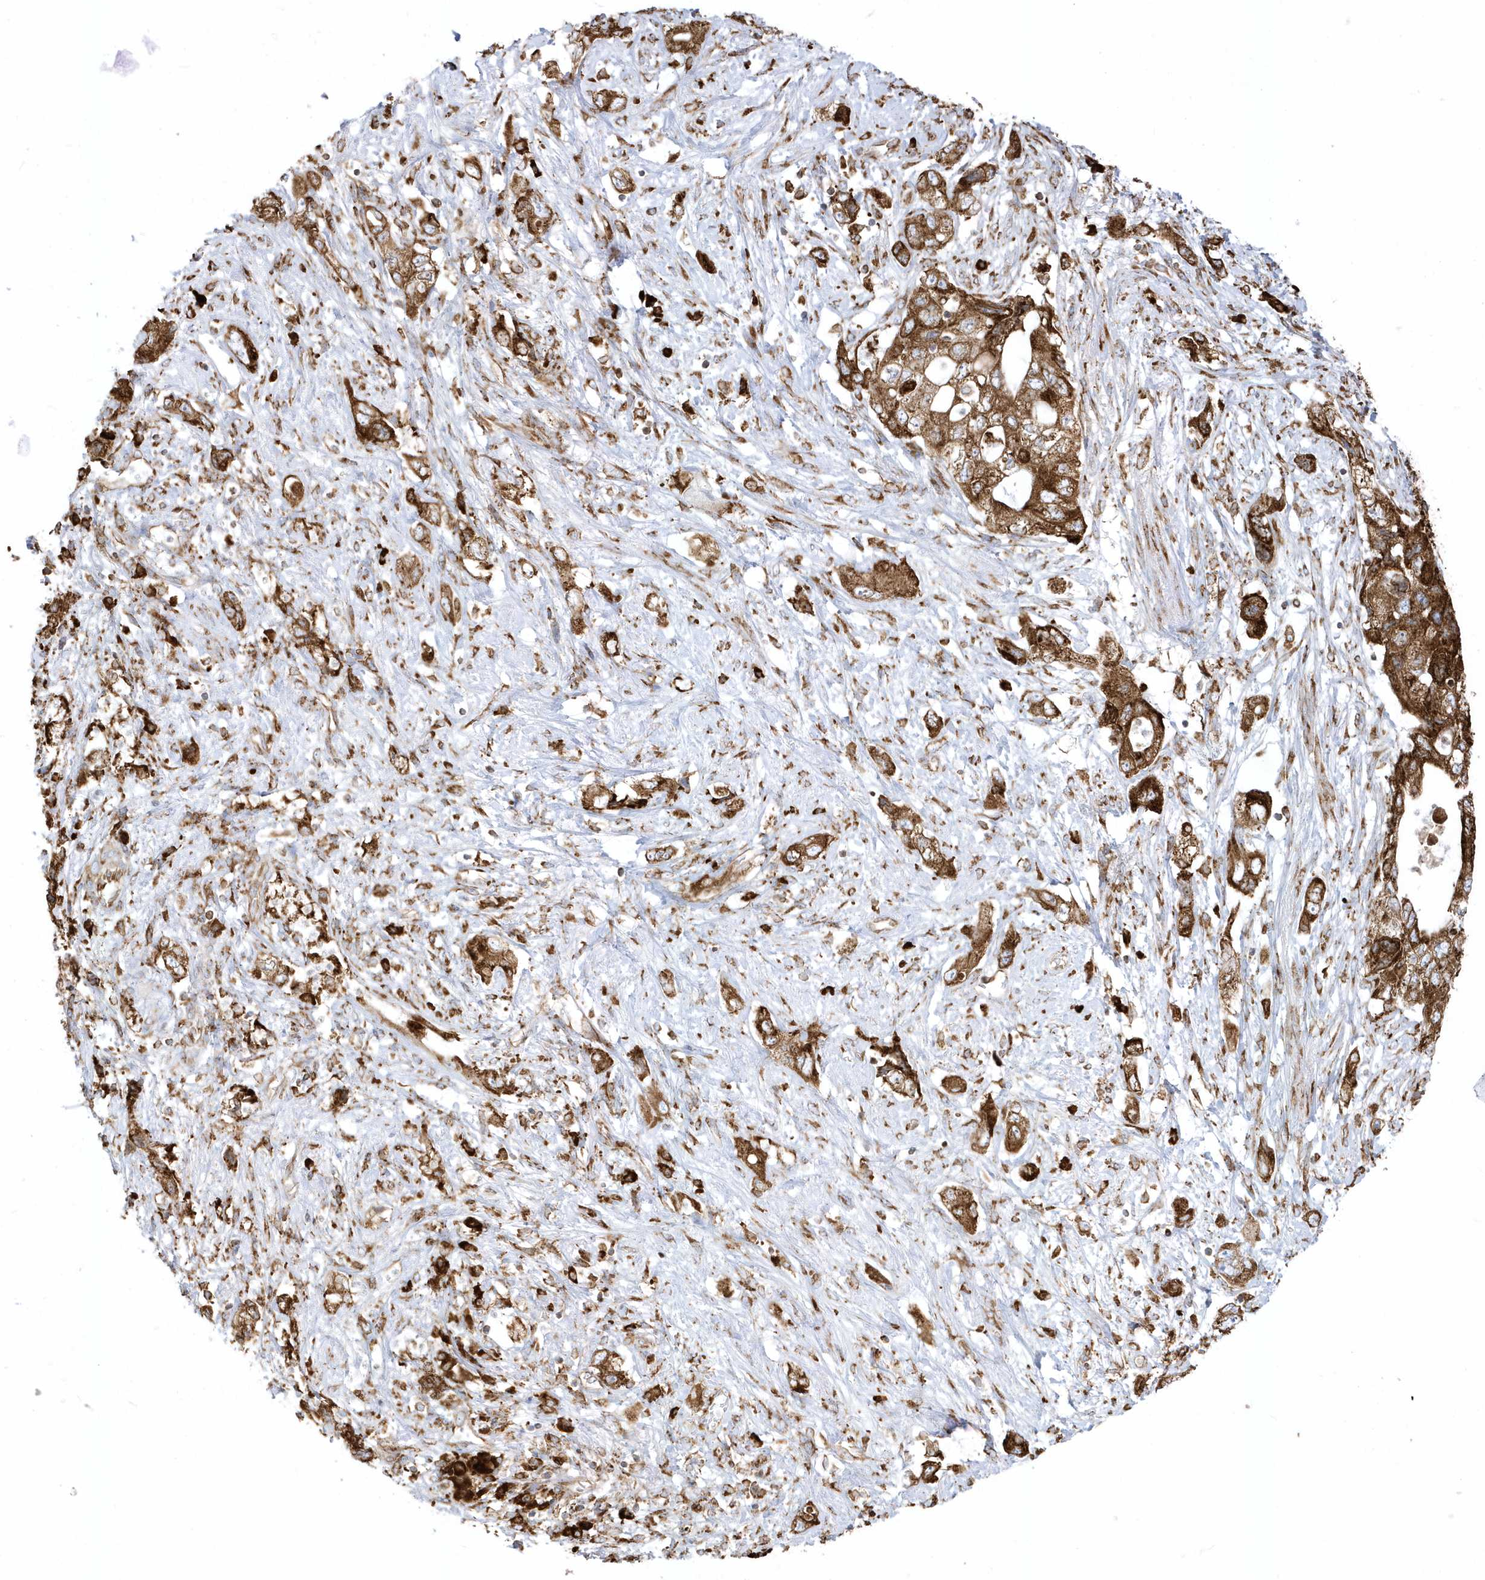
{"staining": {"intensity": "strong", "quantity": ">75%", "location": "cytoplasmic/membranous"}, "tissue": "pancreatic cancer", "cell_type": "Tumor cells", "image_type": "cancer", "snomed": [{"axis": "morphology", "description": "Adenocarcinoma, NOS"}, {"axis": "topography", "description": "Pancreas"}], "caption": "Brown immunohistochemical staining in pancreatic cancer shows strong cytoplasmic/membranous staining in approximately >75% of tumor cells. (Brightfield microscopy of DAB IHC at high magnification).", "gene": "PDIA6", "patient": {"sex": "female", "age": 73}}